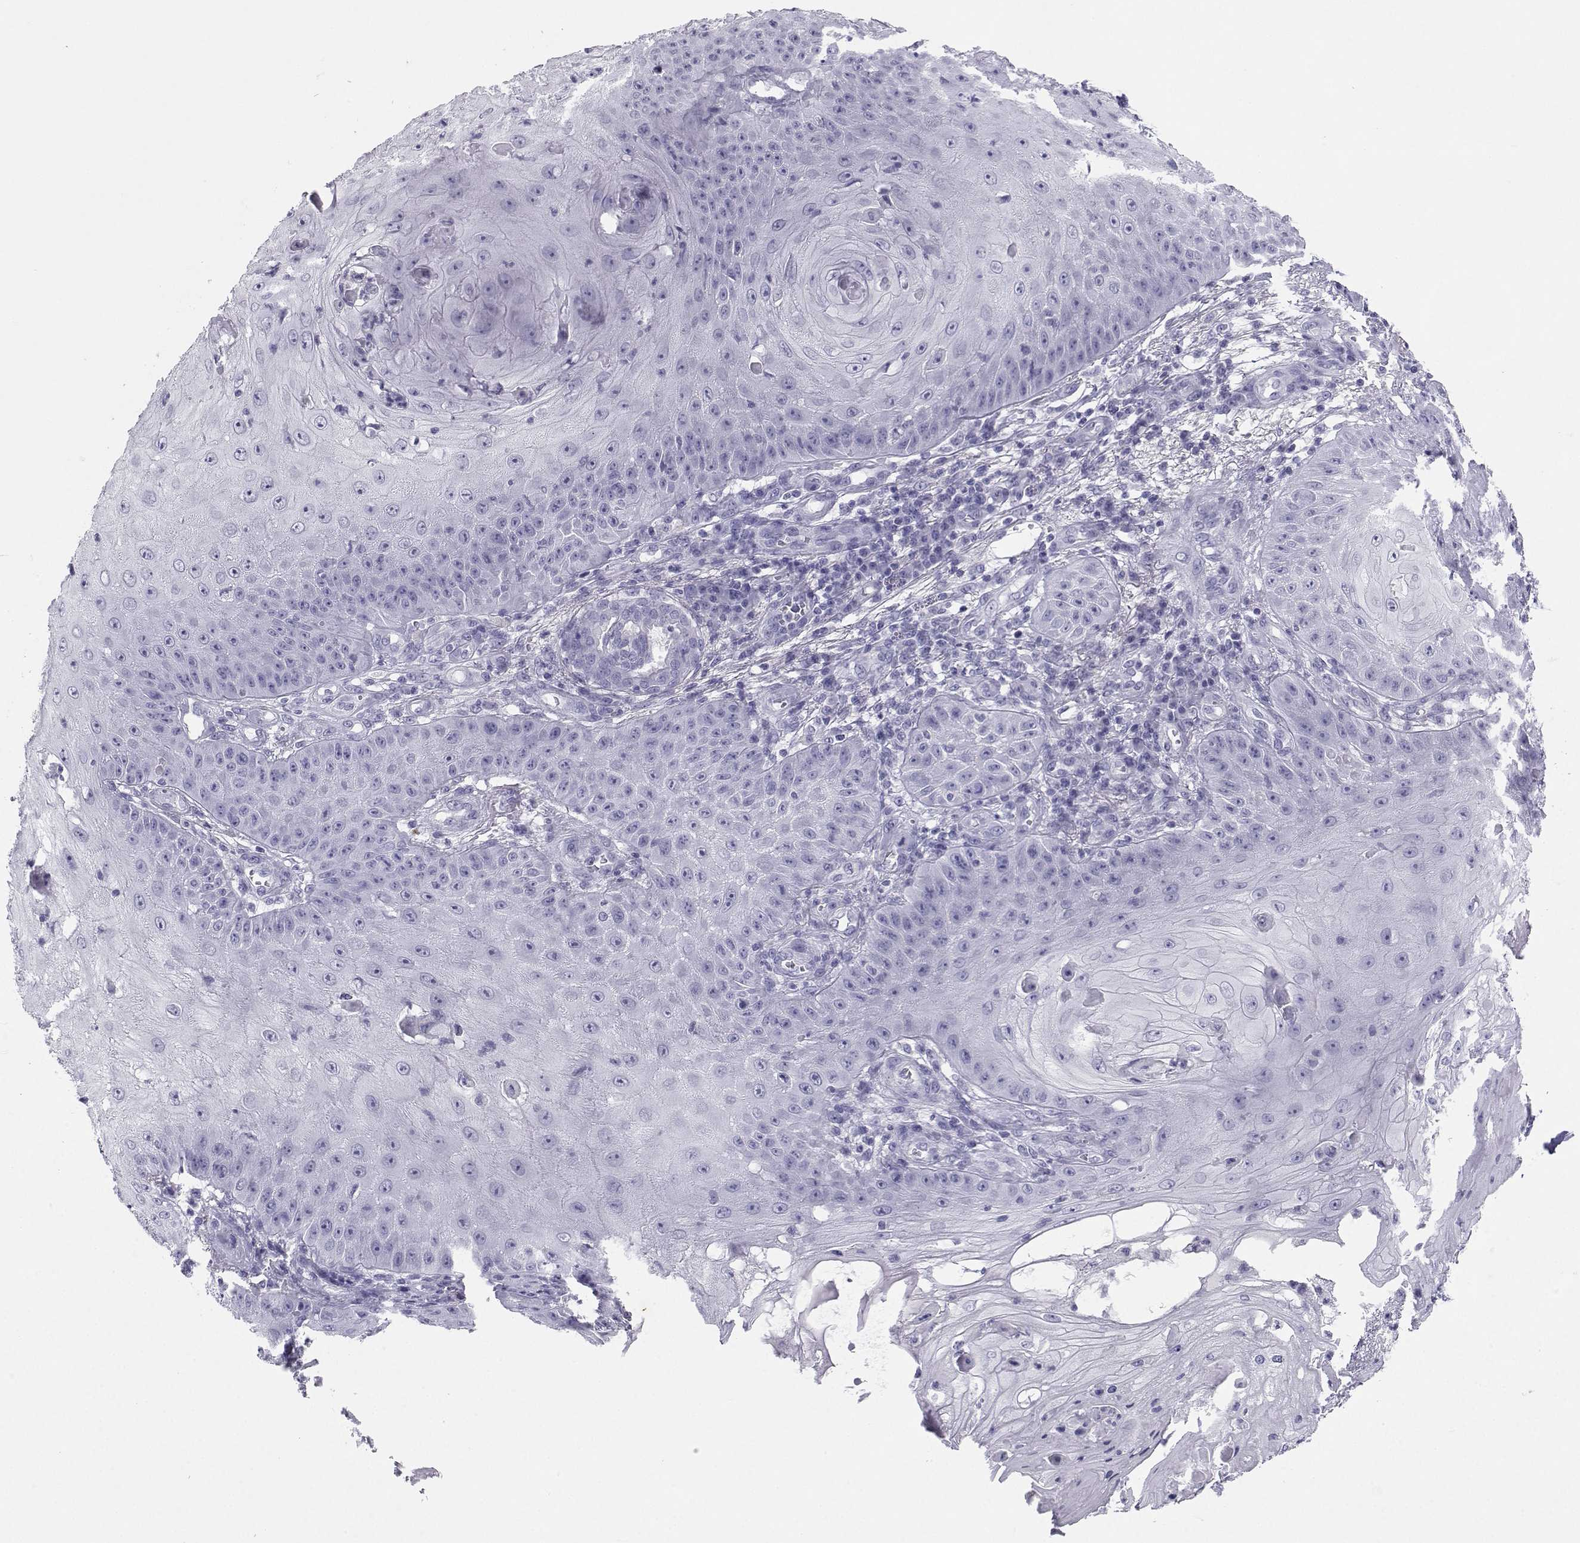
{"staining": {"intensity": "negative", "quantity": "none", "location": "none"}, "tissue": "skin cancer", "cell_type": "Tumor cells", "image_type": "cancer", "snomed": [{"axis": "morphology", "description": "Squamous cell carcinoma, NOS"}, {"axis": "topography", "description": "Skin"}], "caption": "Photomicrograph shows no significant protein positivity in tumor cells of squamous cell carcinoma (skin).", "gene": "SST", "patient": {"sex": "male", "age": 70}}